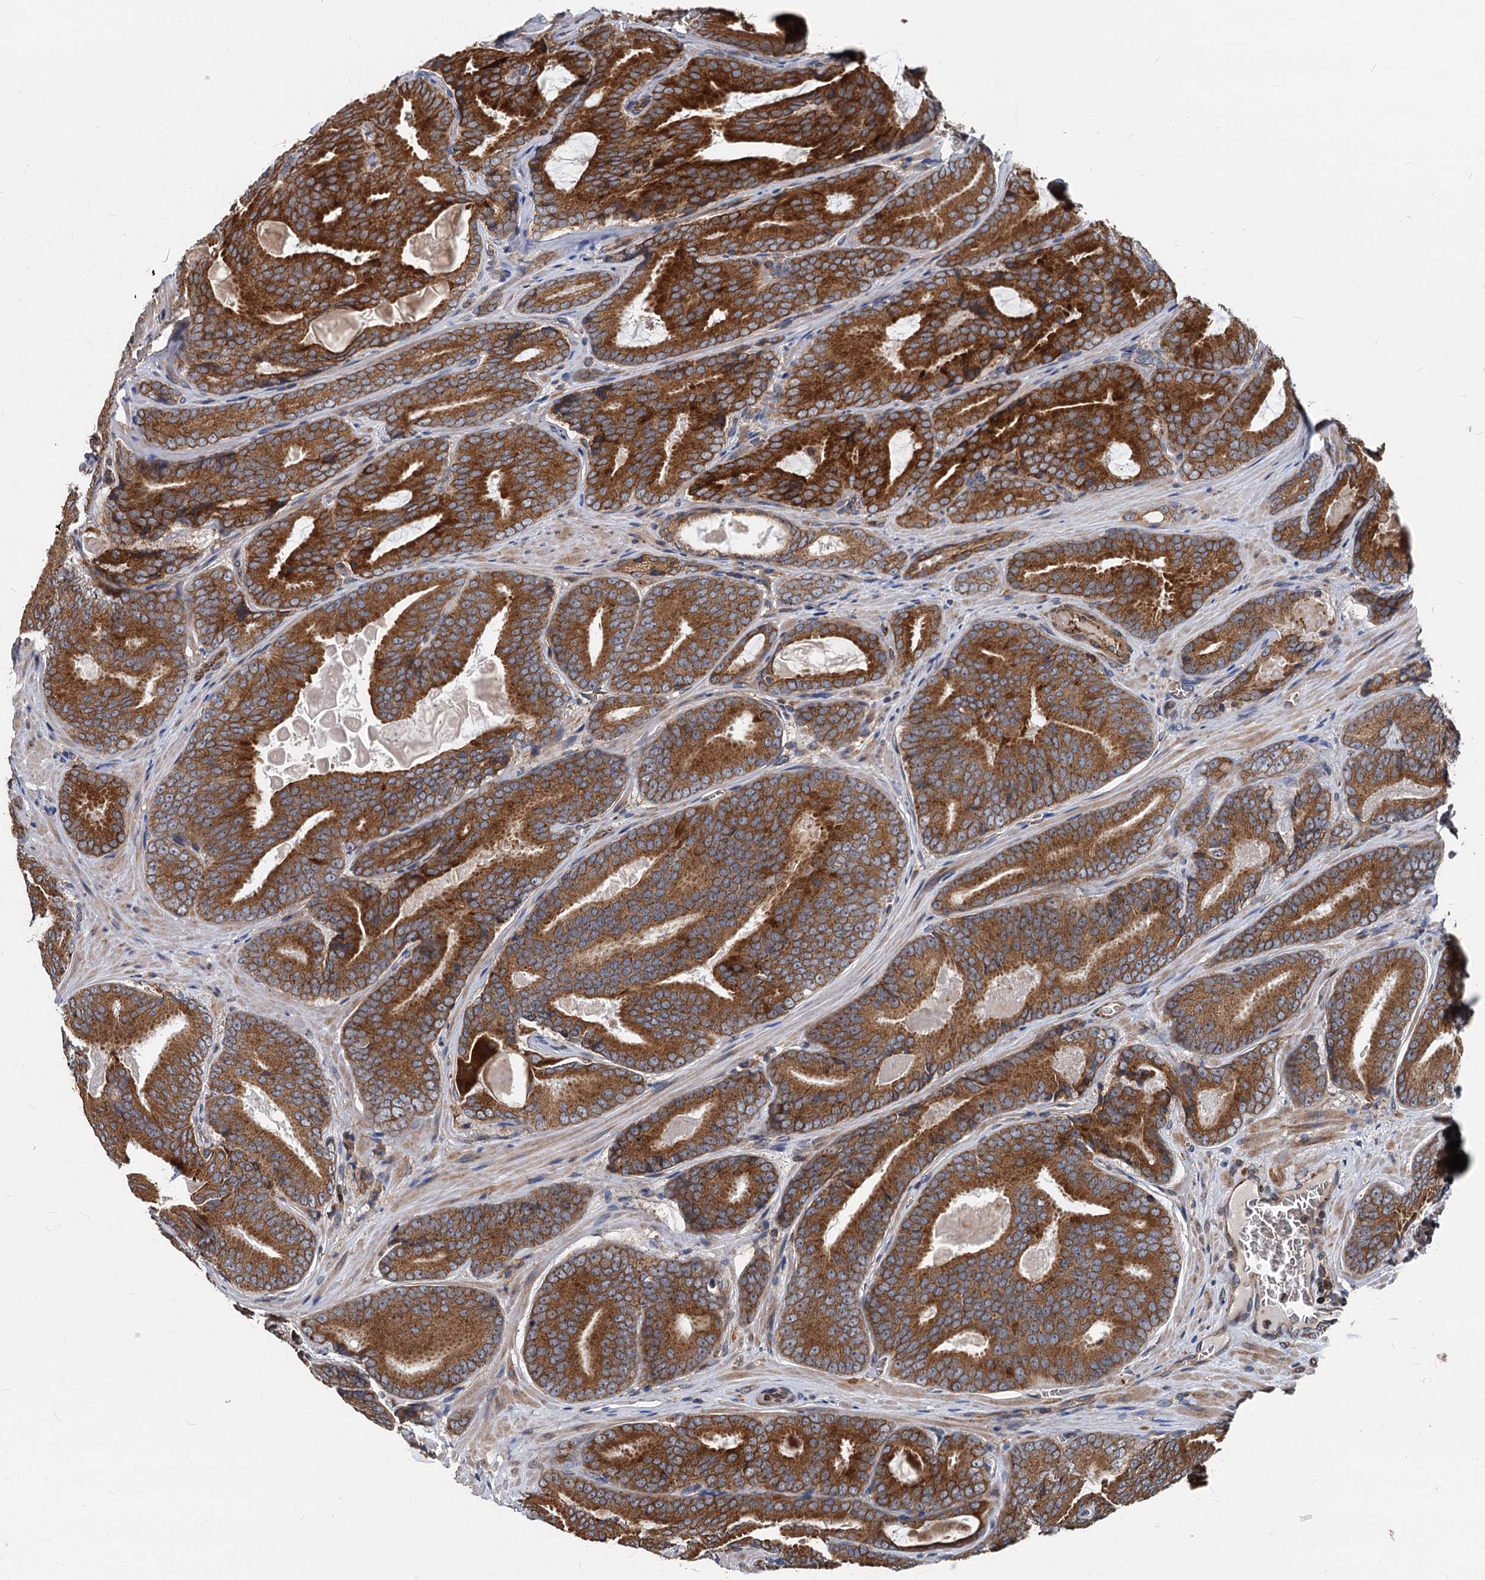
{"staining": {"intensity": "strong", "quantity": ">75%", "location": "cytoplasmic/membranous"}, "tissue": "prostate cancer", "cell_type": "Tumor cells", "image_type": "cancer", "snomed": [{"axis": "morphology", "description": "Adenocarcinoma, High grade"}, {"axis": "topography", "description": "Prostate"}], "caption": "Immunohistochemical staining of prostate cancer (high-grade adenocarcinoma) exhibits high levels of strong cytoplasmic/membranous positivity in approximately >75% of tumor cells.", "gene": "STIM1", "patient": {"sex": "male", "age": 66}}